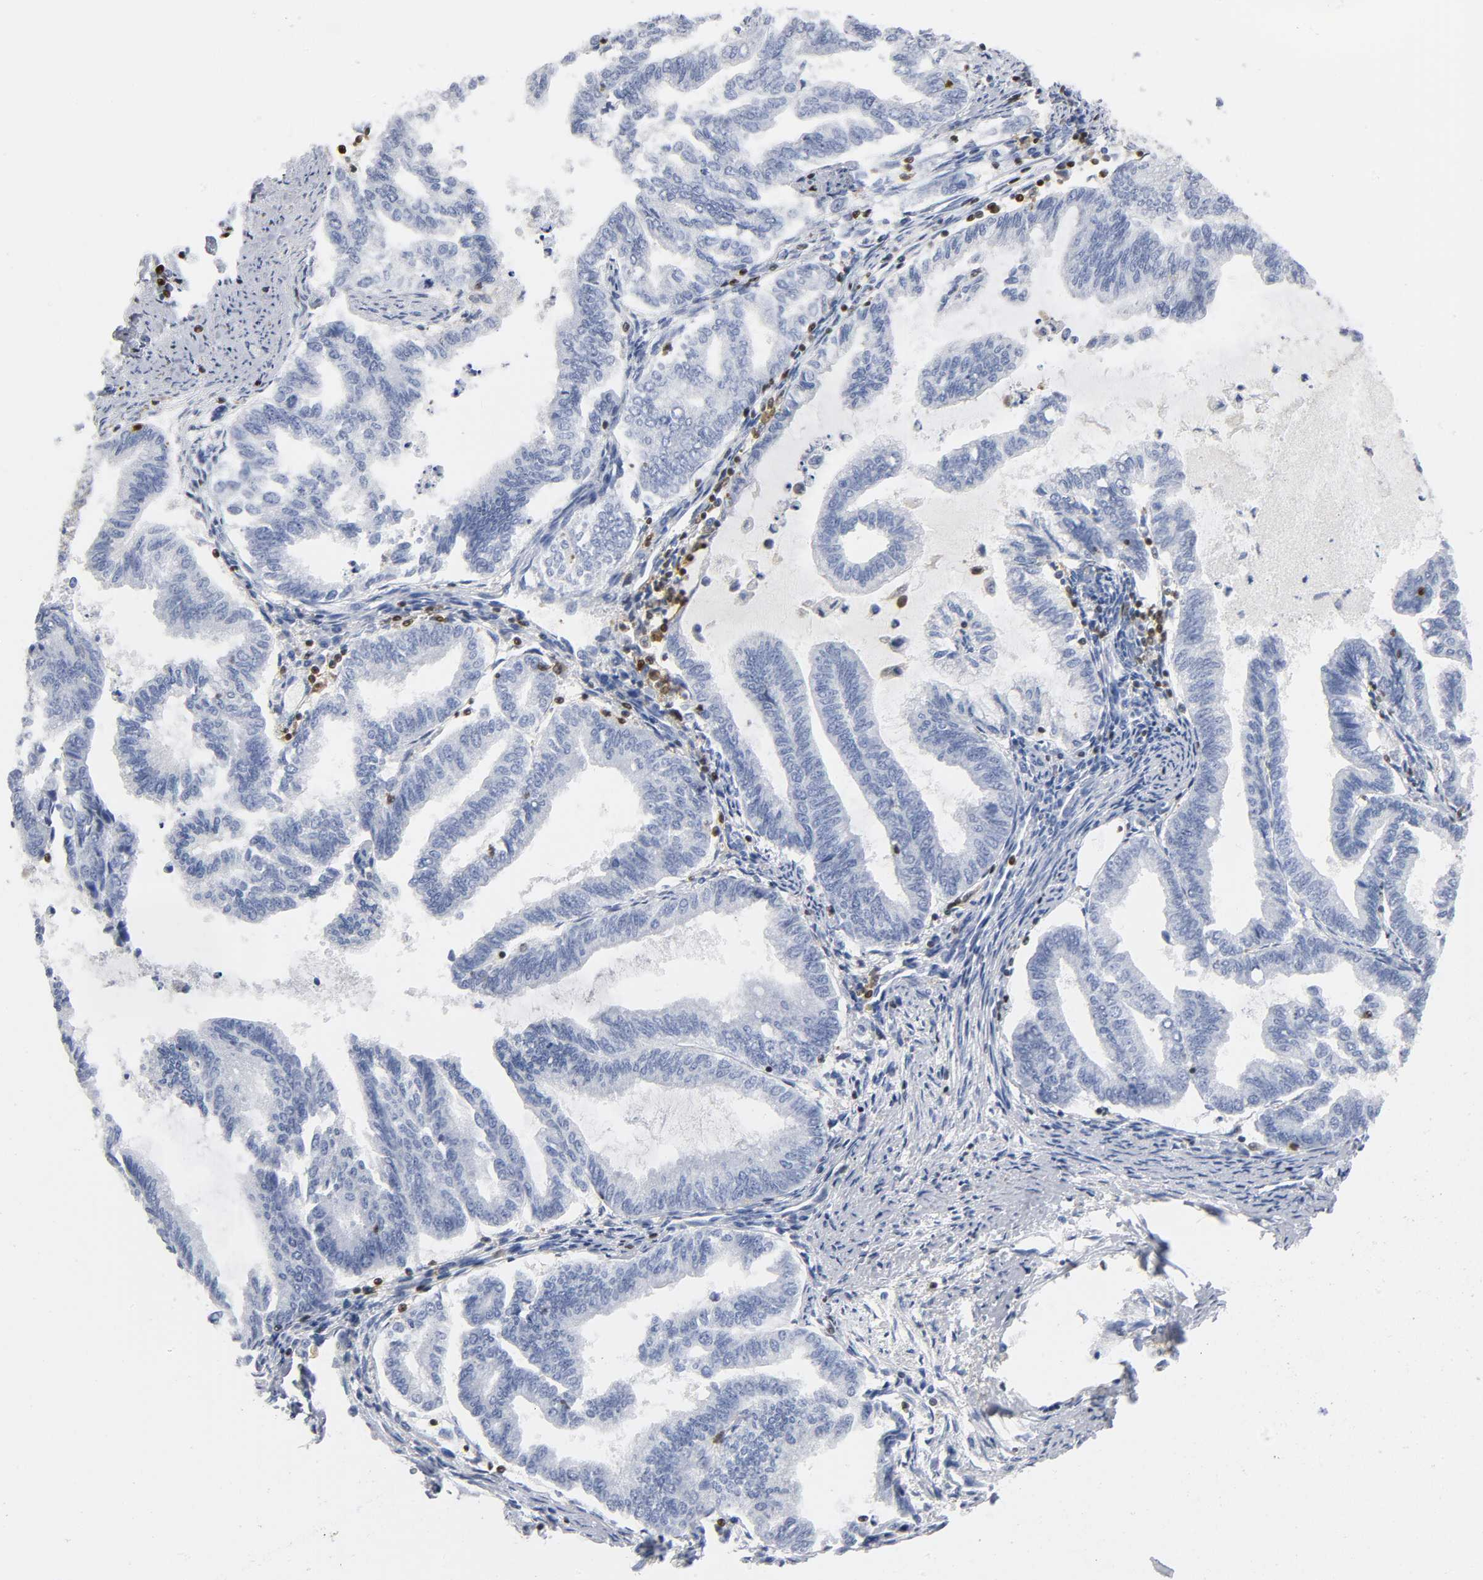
{"staining": {"intensity": "negative", "quantity": "none", "location": "none"}, "tissue": "endometrial cancer", "cell_type": "Tumor cells", "image_type": "cancer", "snomed": [{"axis": "morphology", "description": "Adenocarcinoma, NOS"}, {"axis": "topography", "description": "Endometrium"}], "caption": "Tumor cells are negative for protein expression in human endometrial adenocarcinoma.", "gene": "DOK2", "patient": {"sex": "female", "age": 79}}